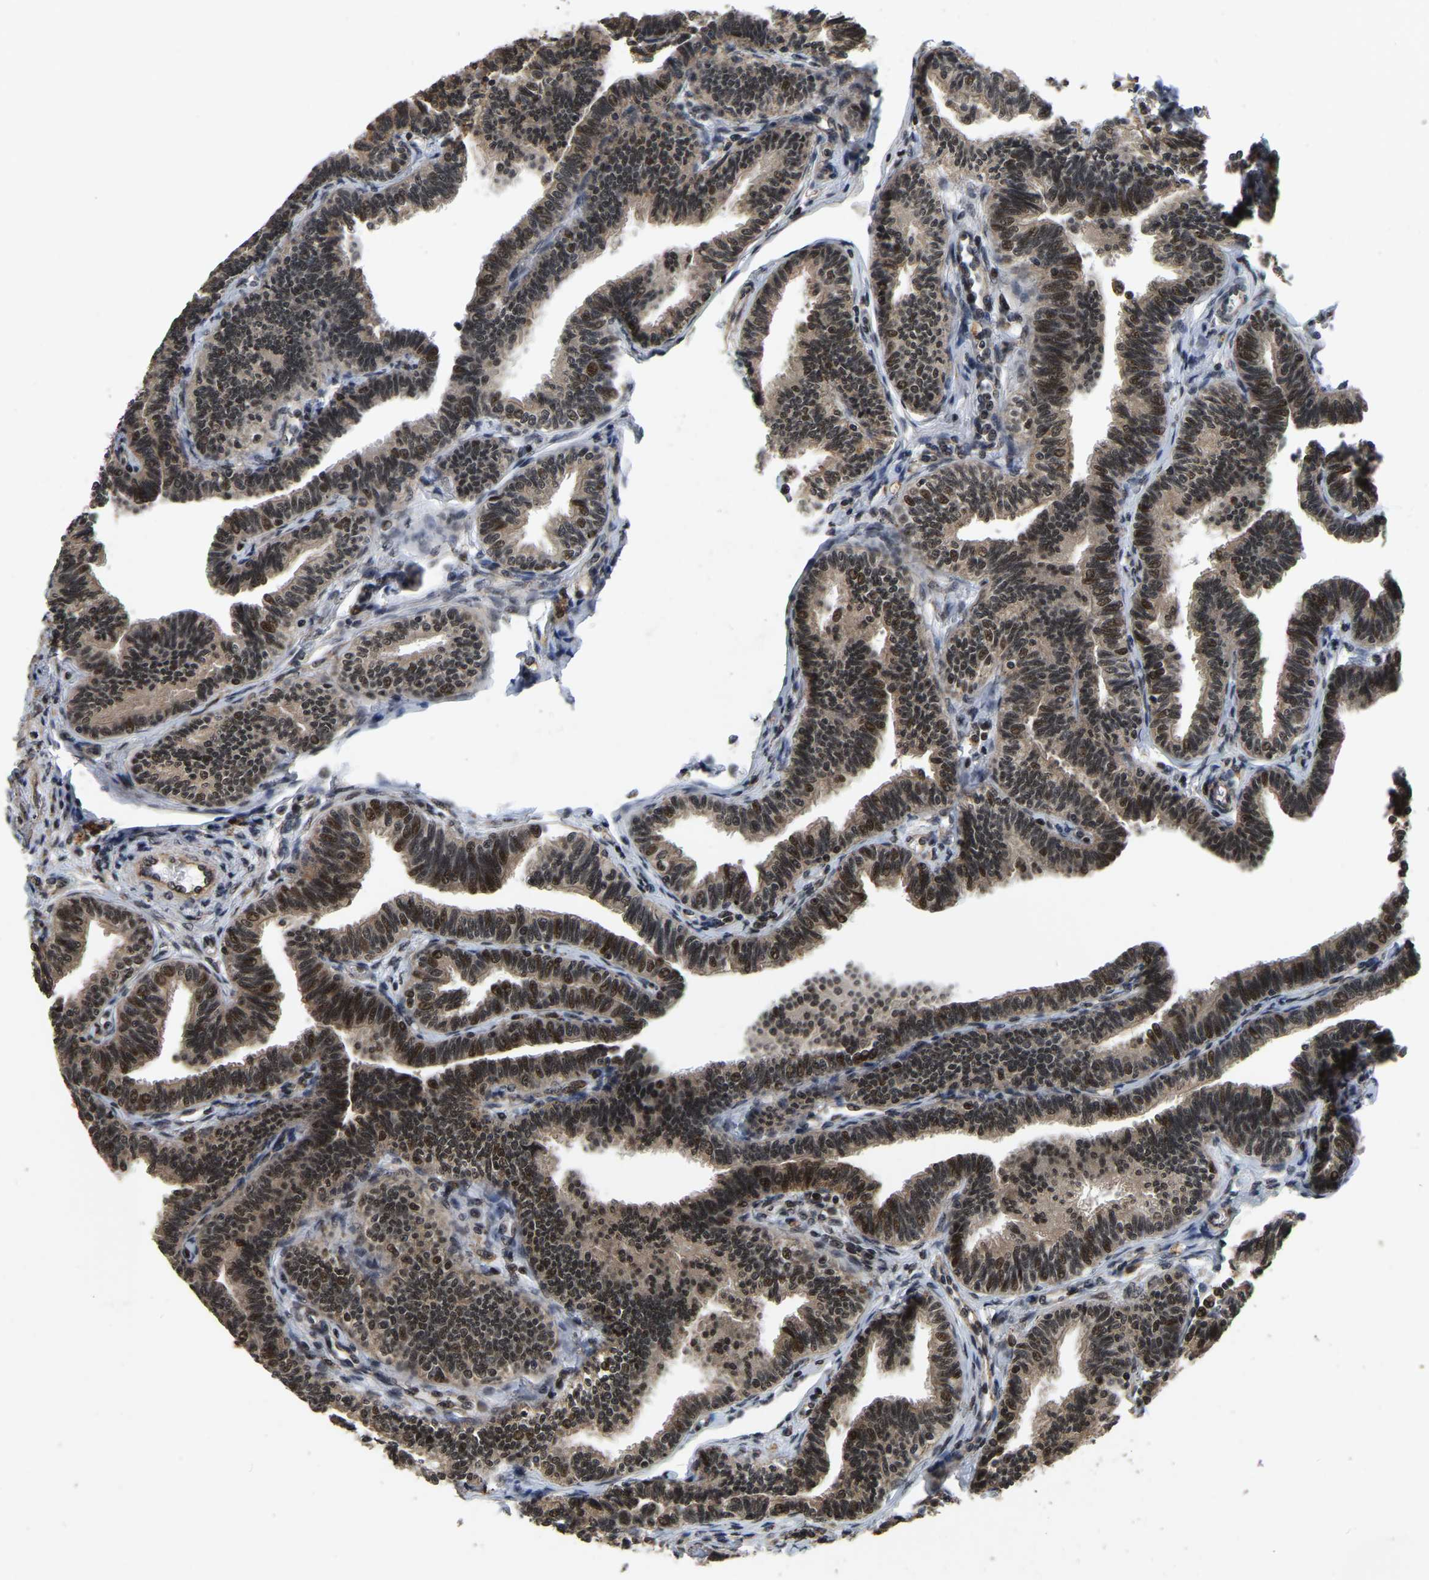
{"staining": {"intensity": "strong", "quantity": ">75%", "location": "cytoplasmic/membranous,nuclear"}, "tissue": "fallopian tube", "cell_type": "Glandular cells", "image_type": "normal", "snomed": [{"axis": "morphology", "description": "Normal tissue, NOS"}, {"axis": "topography", "description": "Fallopian tube"}, {"axis": "topography", "description": "Ovary"}], "caption": "This micrograph reveals immunohistochemistry (IHC) staining of normal fallopian tube, with high strong cytoplasmic/membranous,nuclear expression in about >75% of glandular cells.", "gene": "CIAO1", "patient": {"sex": "female", "age": 23}}